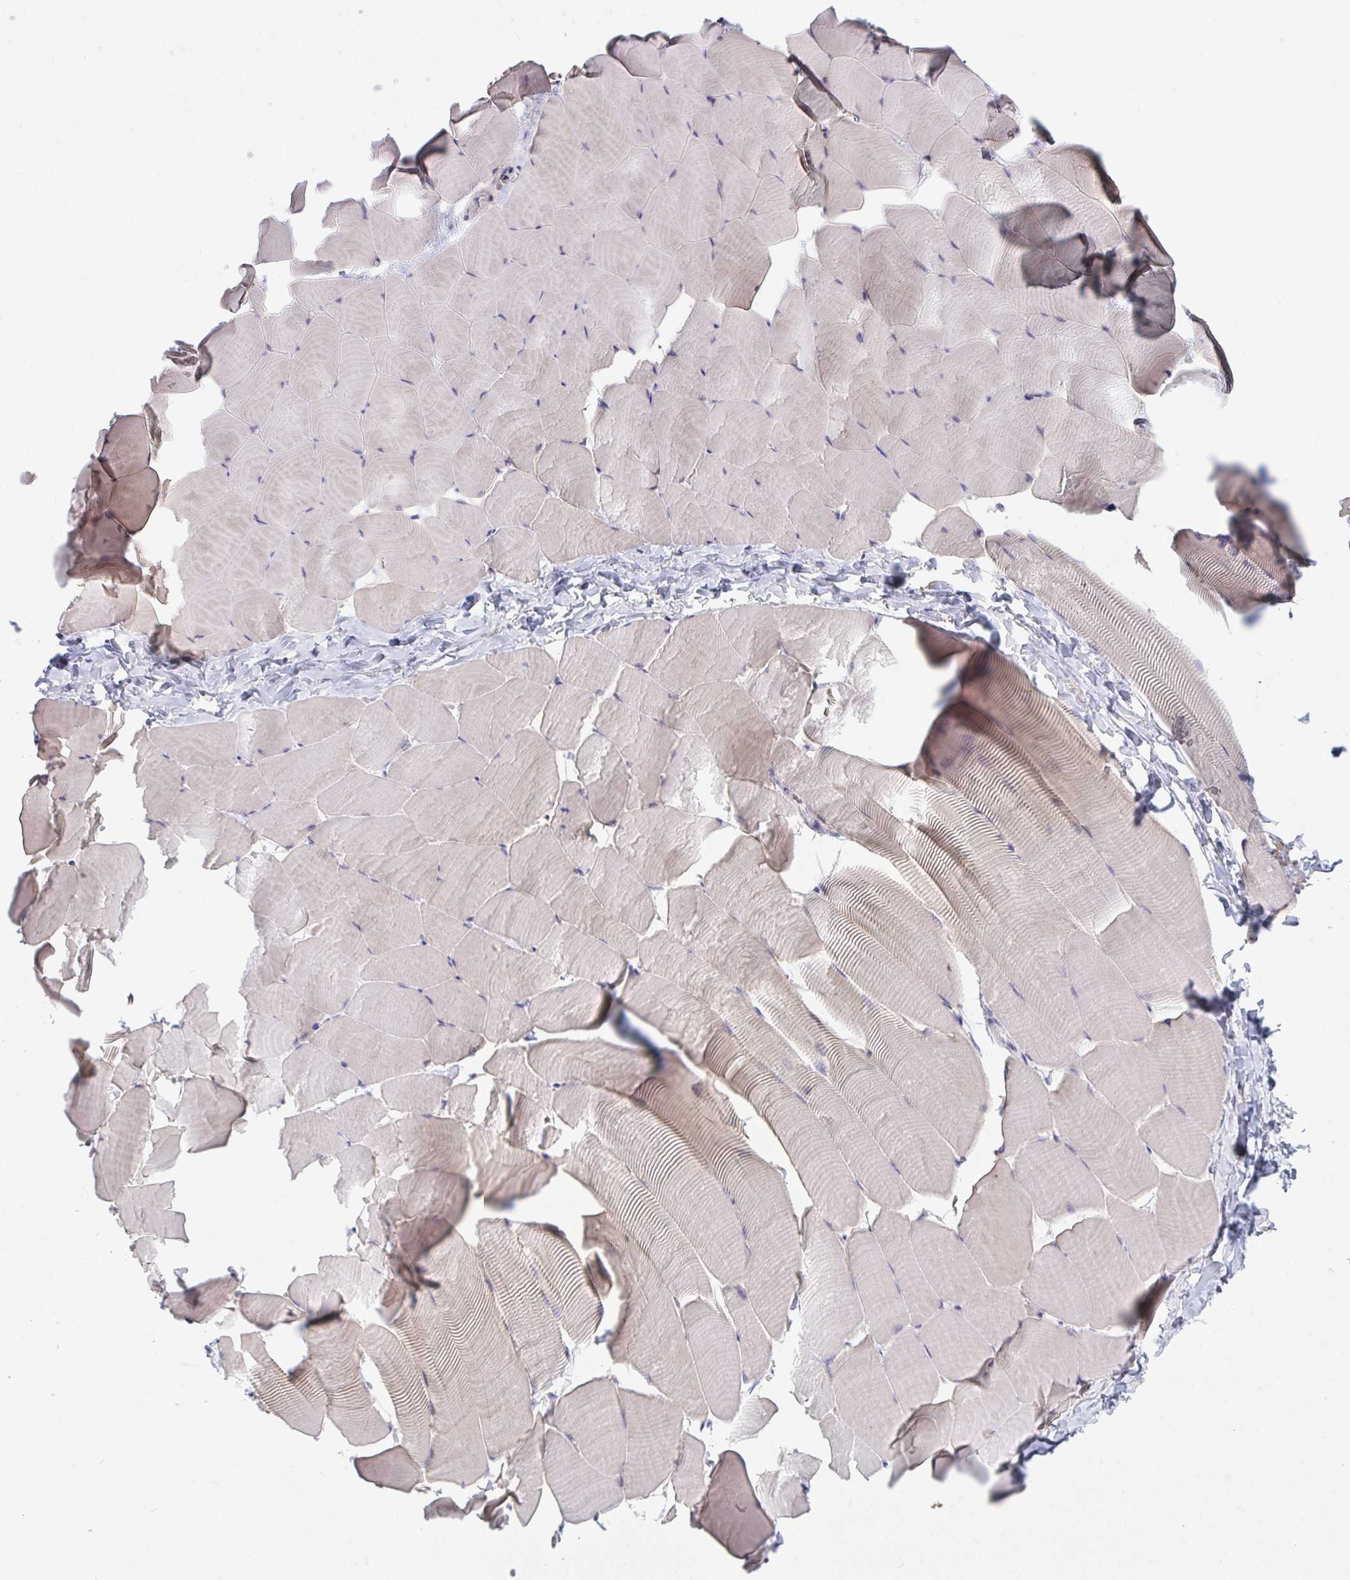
{"staining": {"intensity": "weak", "quantity": "<25%", "location": "cytoplasmic/membranous"}, "tissue": "skeletal muscle", "cell_type": "Myocytes", "image_type": "normal", "snomed": [{"axis": "morphology", "description": "Normal tissue, NOS"}, {"axis": "topography", "description": "Skeletal muscle"}], "caption": "DAB immunohistochemical staining of normal human skeletal muscle displays no significant positivity in myocytes.", "gene": "HGFAC", "patient": {"sex": "male", "age": 25}}